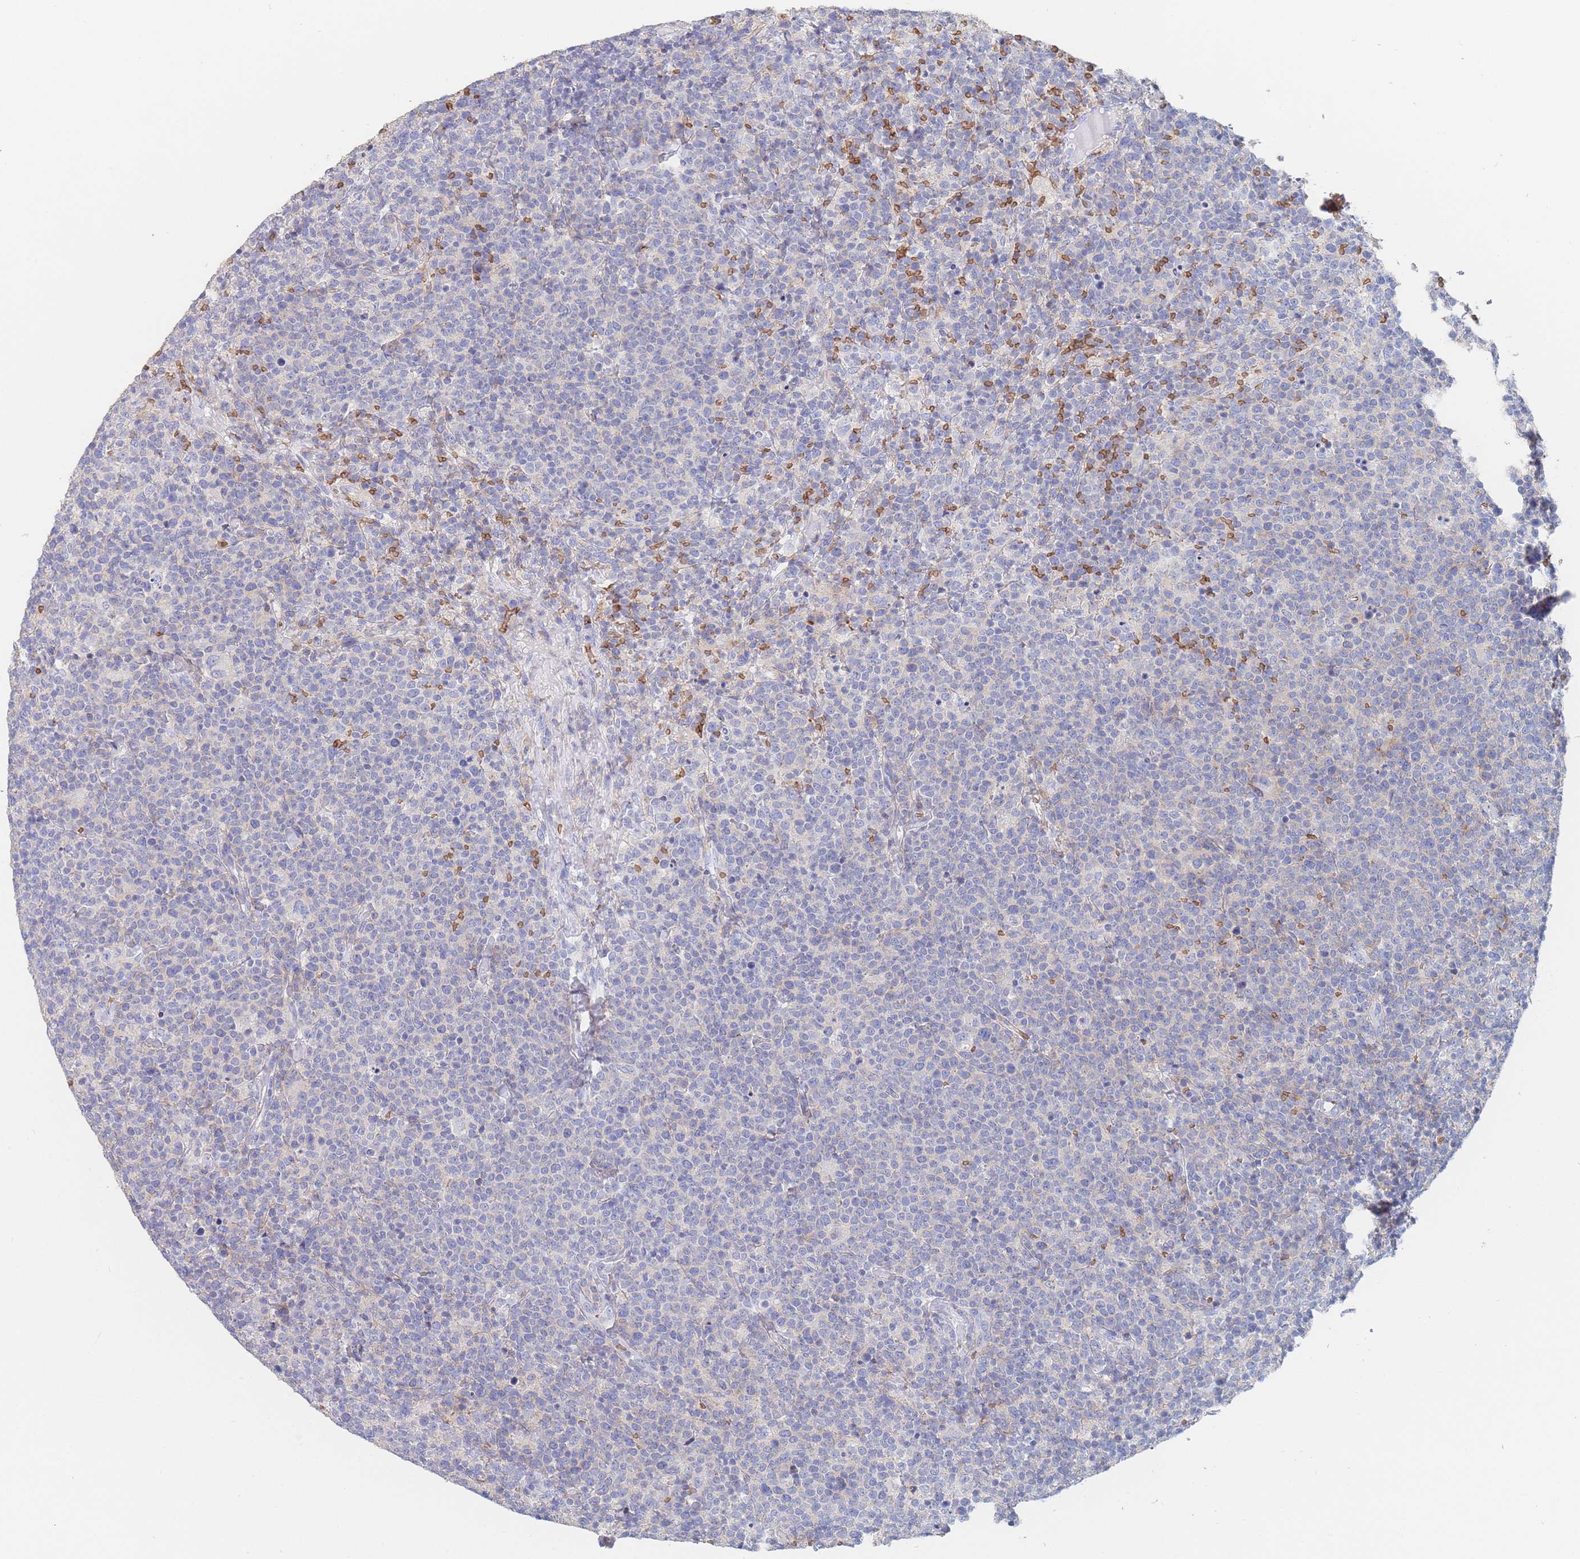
{"staining": {"intensity": "negative", "quantity": "none", "location": "none"}, "tissue": "lymphoma", "cell_type": "Tumor cells", "image_type": "cancer", "snomed": [{"axis": "morphology", "description": "Malignant lymphoma, non-Hodgkin's type, High grade"}, {"axis": "topography", "description": "Lymph node"}], "caption": "A high-resolution micrograph shows immunohistochemistry staining of malignant lymphoma, non-Hodgkin's type (high-grade), which exhibits no significant expression in tumor cells.", "gene": "SLC2A1", "patient": {"sex": "male", "age": 61}}